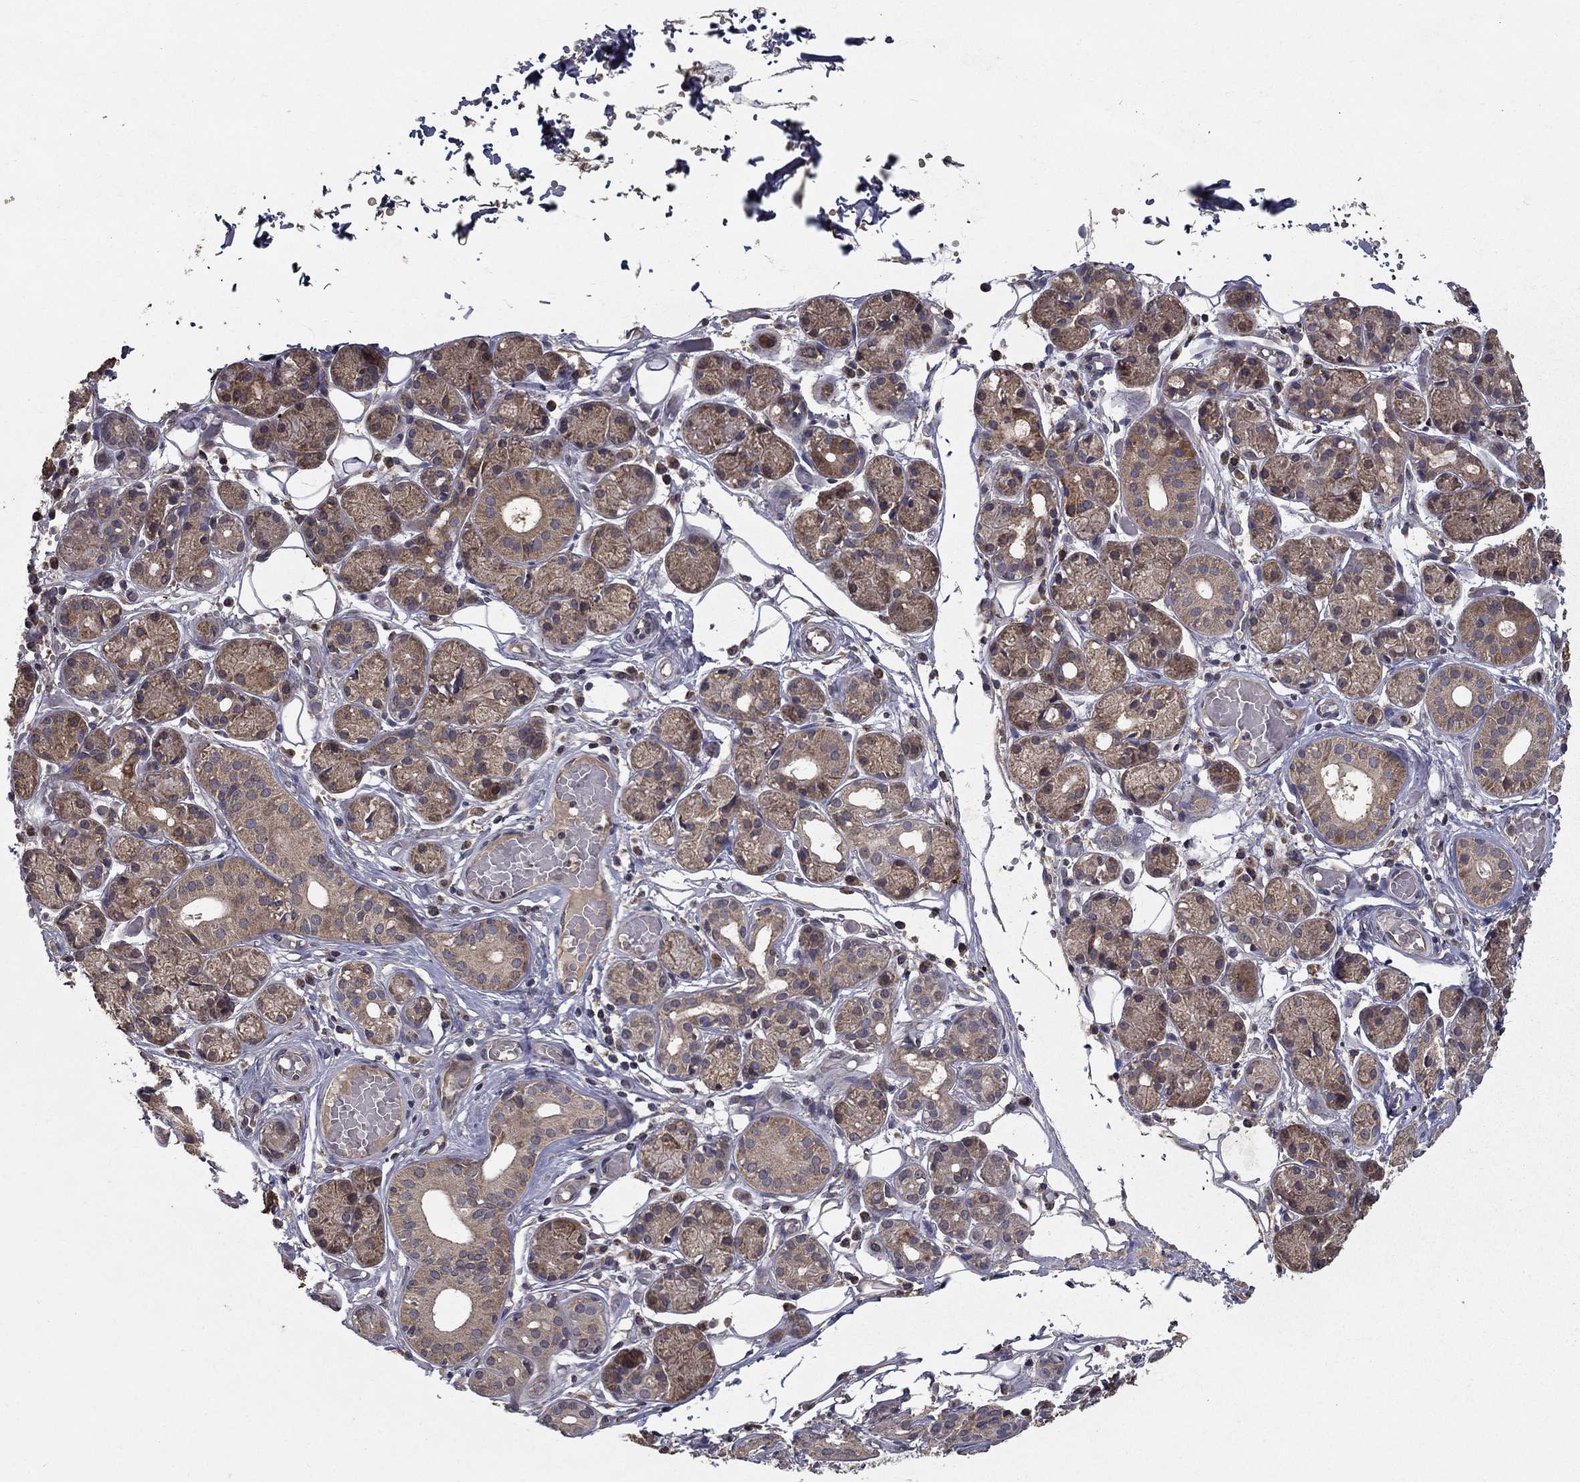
{"staining": {"intensity": "moderate", "quantity": "25%-75%", "location": "cytoplasmic/membranous"}, "tissue": "salivary gland", "cell_type": "Glandular cells", "image_type": "normal", "snomed": [{"axis": "morphology", "description": "Normal tissue, NOS"}, {"axis": "topography", "description": "Salivary gland"}, {"axis": "topography", "description": "Peripheral nerve tissue"}], "caption": "Moderate cytoplasmic/membranous expression for a protein is present in about 25%-75% of glandular cells of unremarkable salivary gland using immunohistochemistry.", "gene": "SLC2A13", "patient": {"sex": "male", "age": 71}}